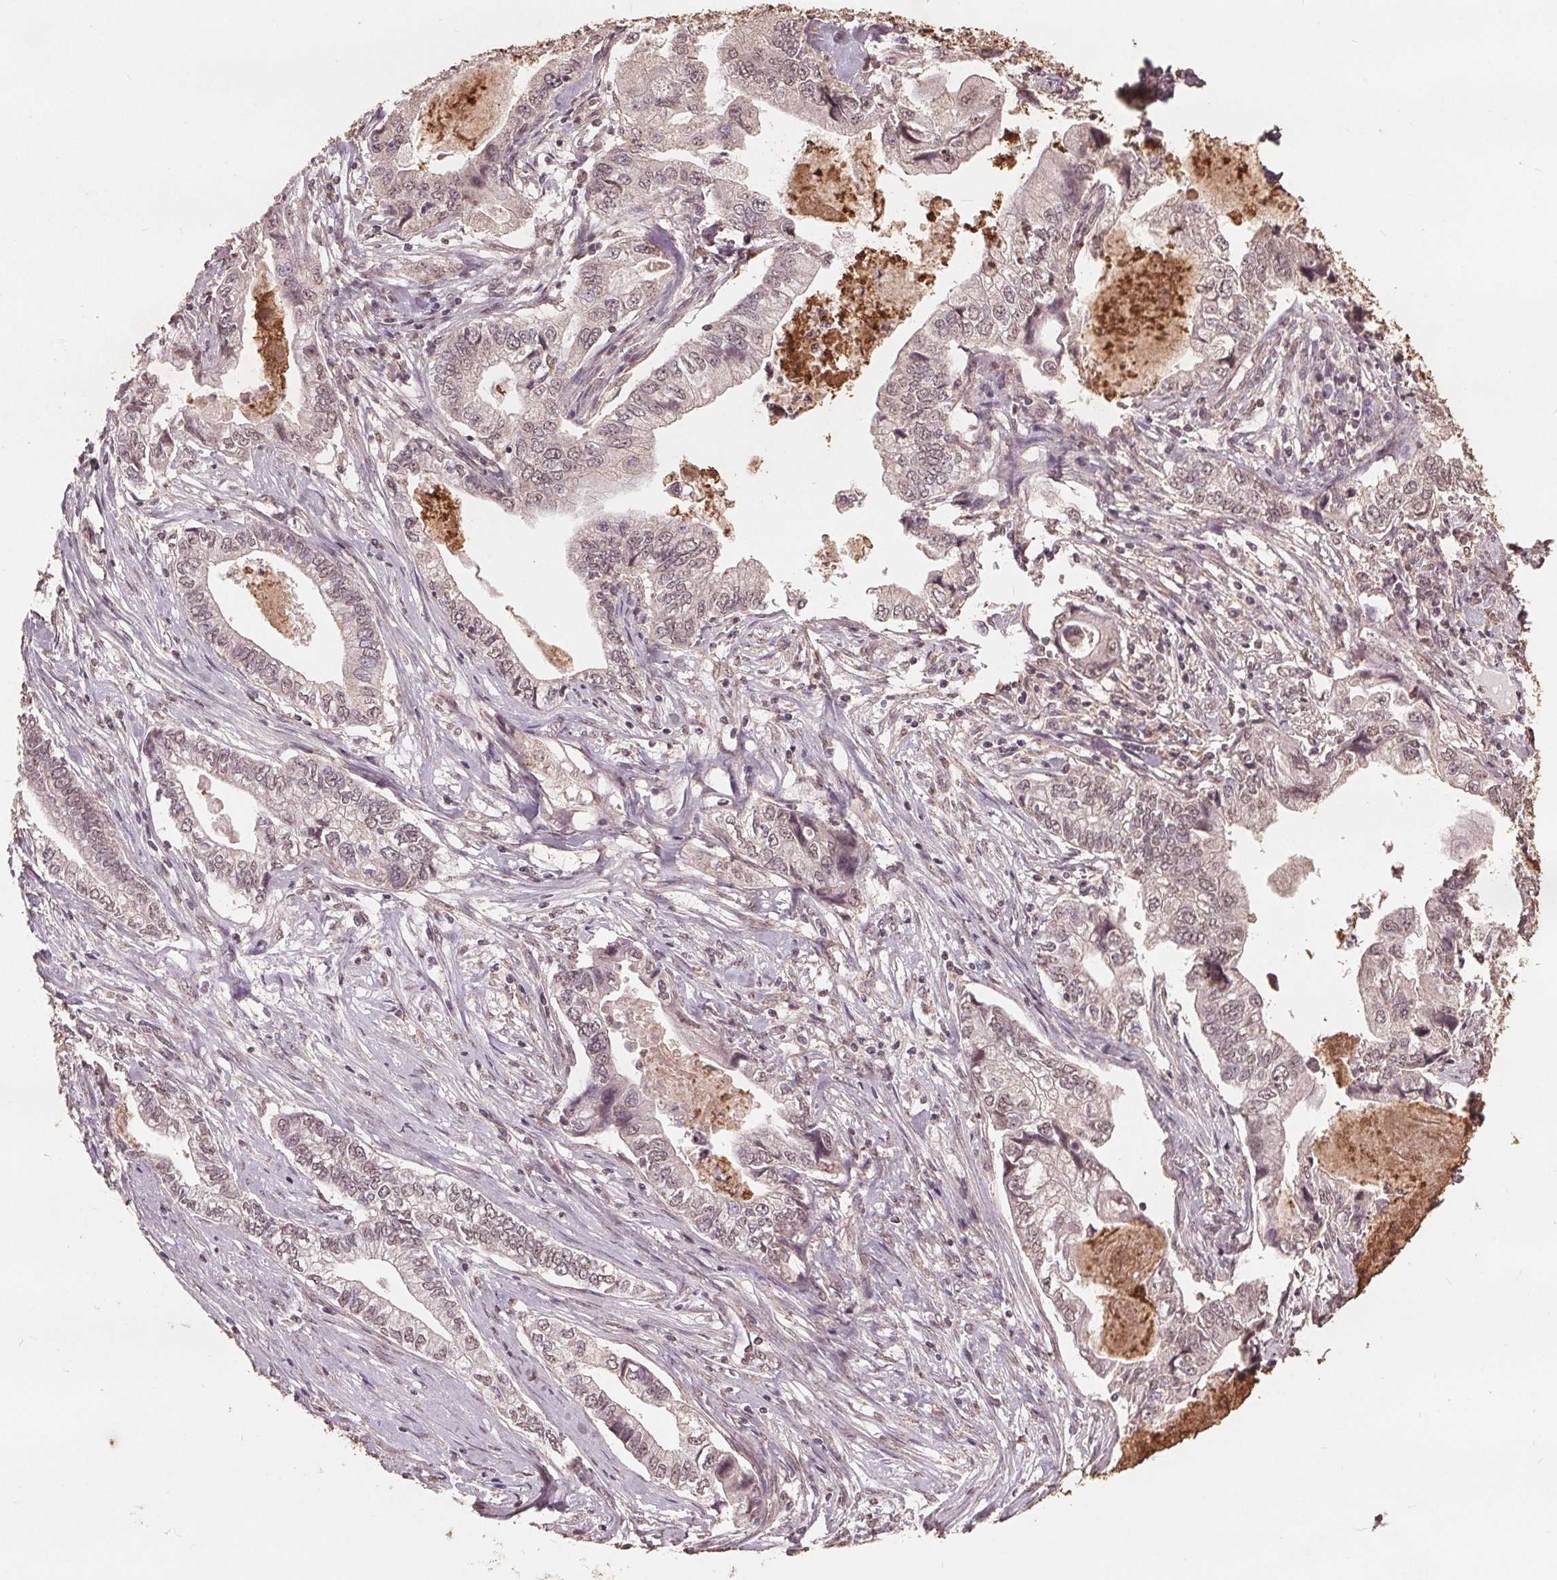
{"staining": {"intensity": "weak", "quantity": "<25%", "location": "nuclear"}, "tissue": "stomach cancer", "cell_type": "Tumor cells", "image_type": "cancer", "snomed": [{"axis": "morphology", "description": "Adenocarcinoma, NOS"}, {"axis": "topography", "description": "Pancreas"}, {"axis": "topography", "description": "Stomach, upper"}], "caption": "Adenocarcinoma (stomach) stained for a protein using immunohistochemistry demonstrates no expression tumor cells.", "gene": "DSG3", "patient": {"sex": "male", "age": 77}}